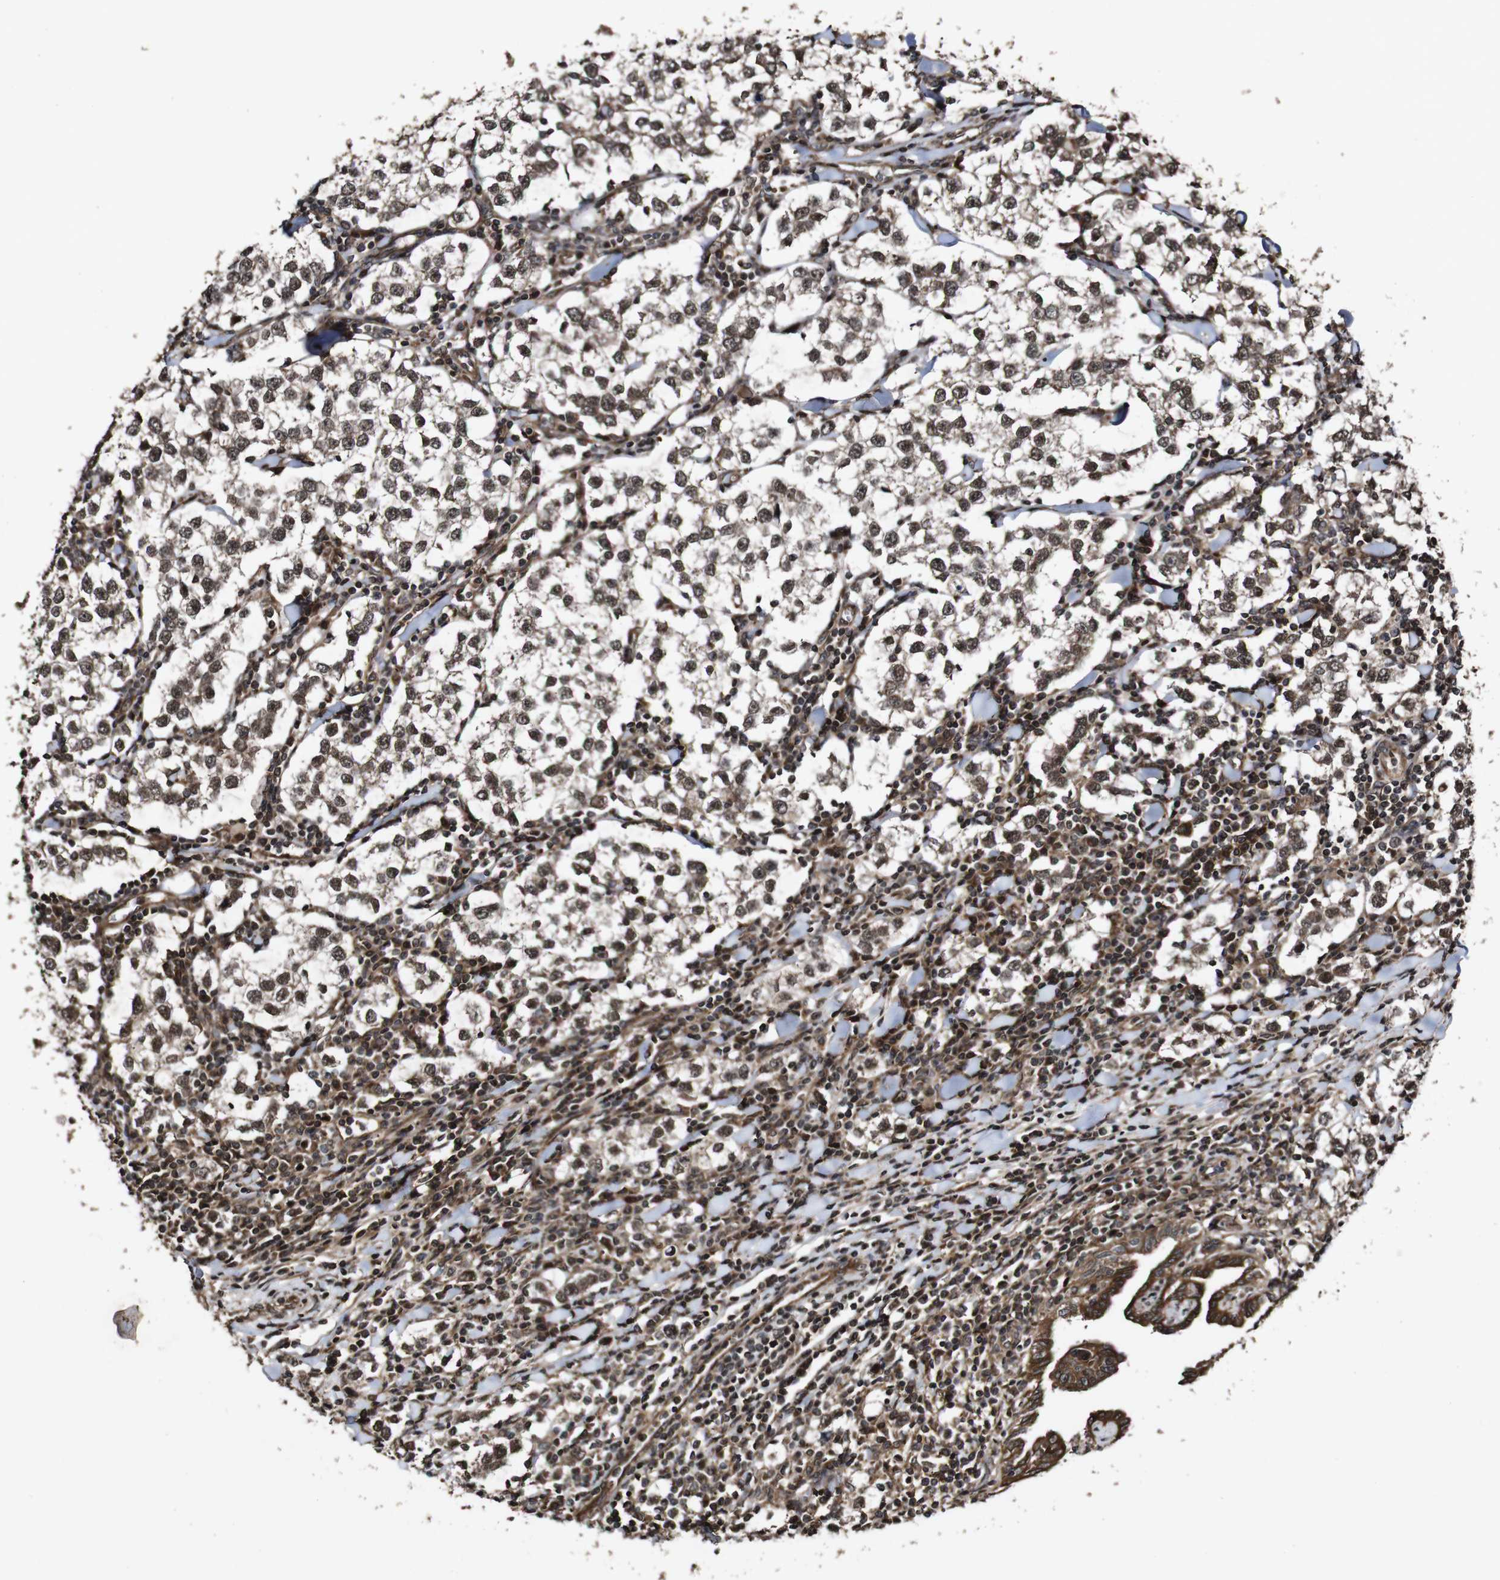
{"staining": {"intensity": "moderate", "quantity": ">75%", "location": "cytoplasmic/membranous,nuclear"}, "tissue": "testis cancer", "cell_type": "Tumor cells", "image_type": "cancer", "snomed": [{"axis": "morphology", "description": "Seminoma, NOS"}, {"axis": "morphology", "description": "Carcinoma, Embryonal, NOS"}, {"axis": "topography", "description": "Testis"}], "caption": "Testis seminoma tissue exhibits moderate cytoplasmic/membranous and nuclear staining in approximately >75% of tumor cells, visualized by immunohistochemistry. (DAB = brown stain, brightfield microscopy at high magnification).", "gene": "BTN3A3", "patient": {"sex": "male", "age": 36}}